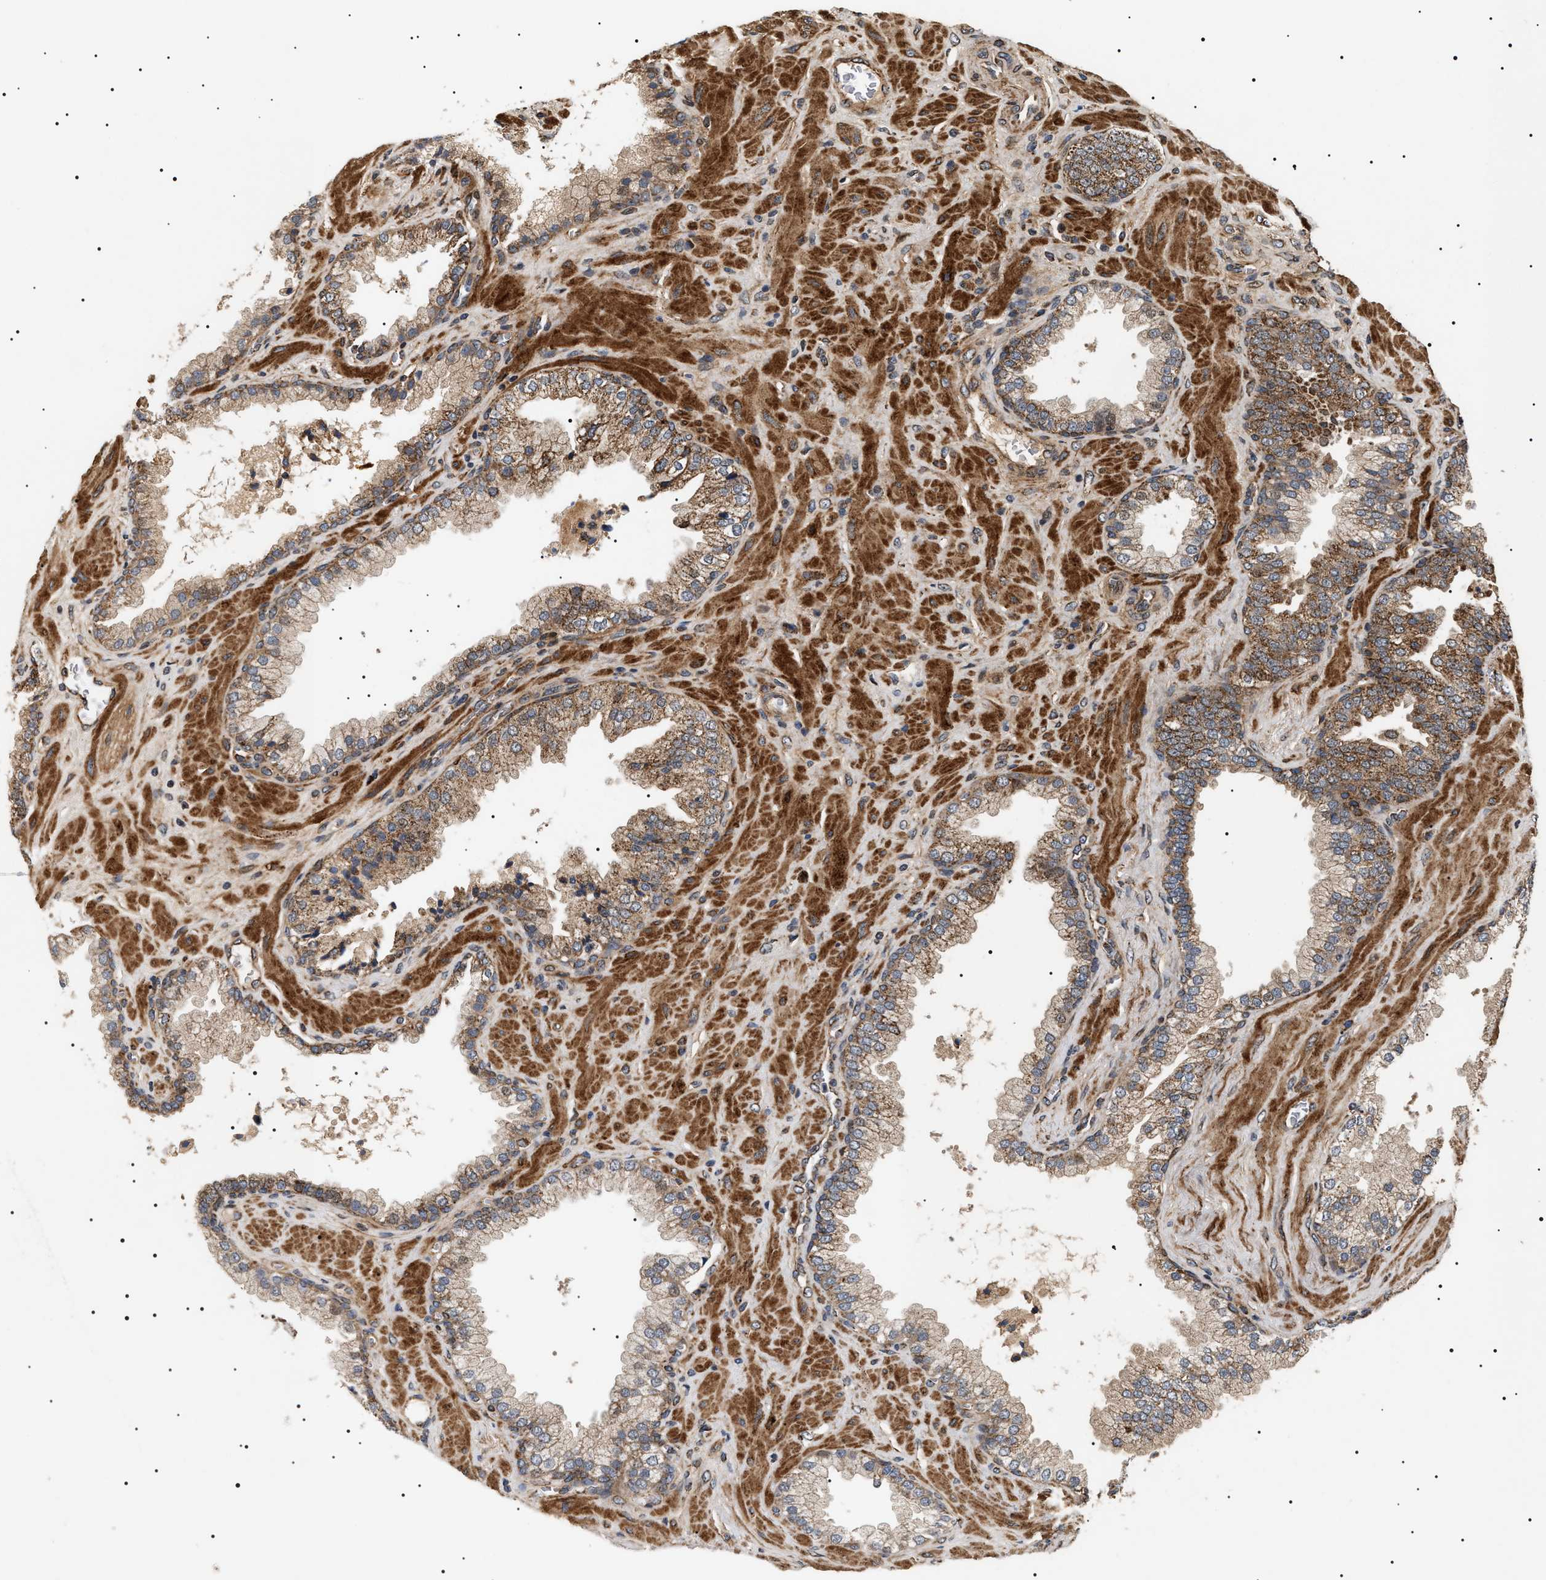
{"staining": {"intensity": "moderate", "quantity": ">75%", "location": "cytoplasmic/membranous"}, "tissue": "prostate cancer", "cell_type": "Tumor cells", "image_type": "cancer", "snomed": [{"axis": "morphology", "description": "Adenocarcinoma, Low grade"}, {"axis": "topography", "description": "Prostate"}], "caption": "An IHC image of tumor tissue is shown. Protein staining in brown highlights moderate cytoplasmic/membranous positivity in prostate cancer within tumor cells. (Brightfield microscopy of DAB IHC at high magnification).", "gene": "ZBTB26", "patient": {"sex": "male", "age": 71}}